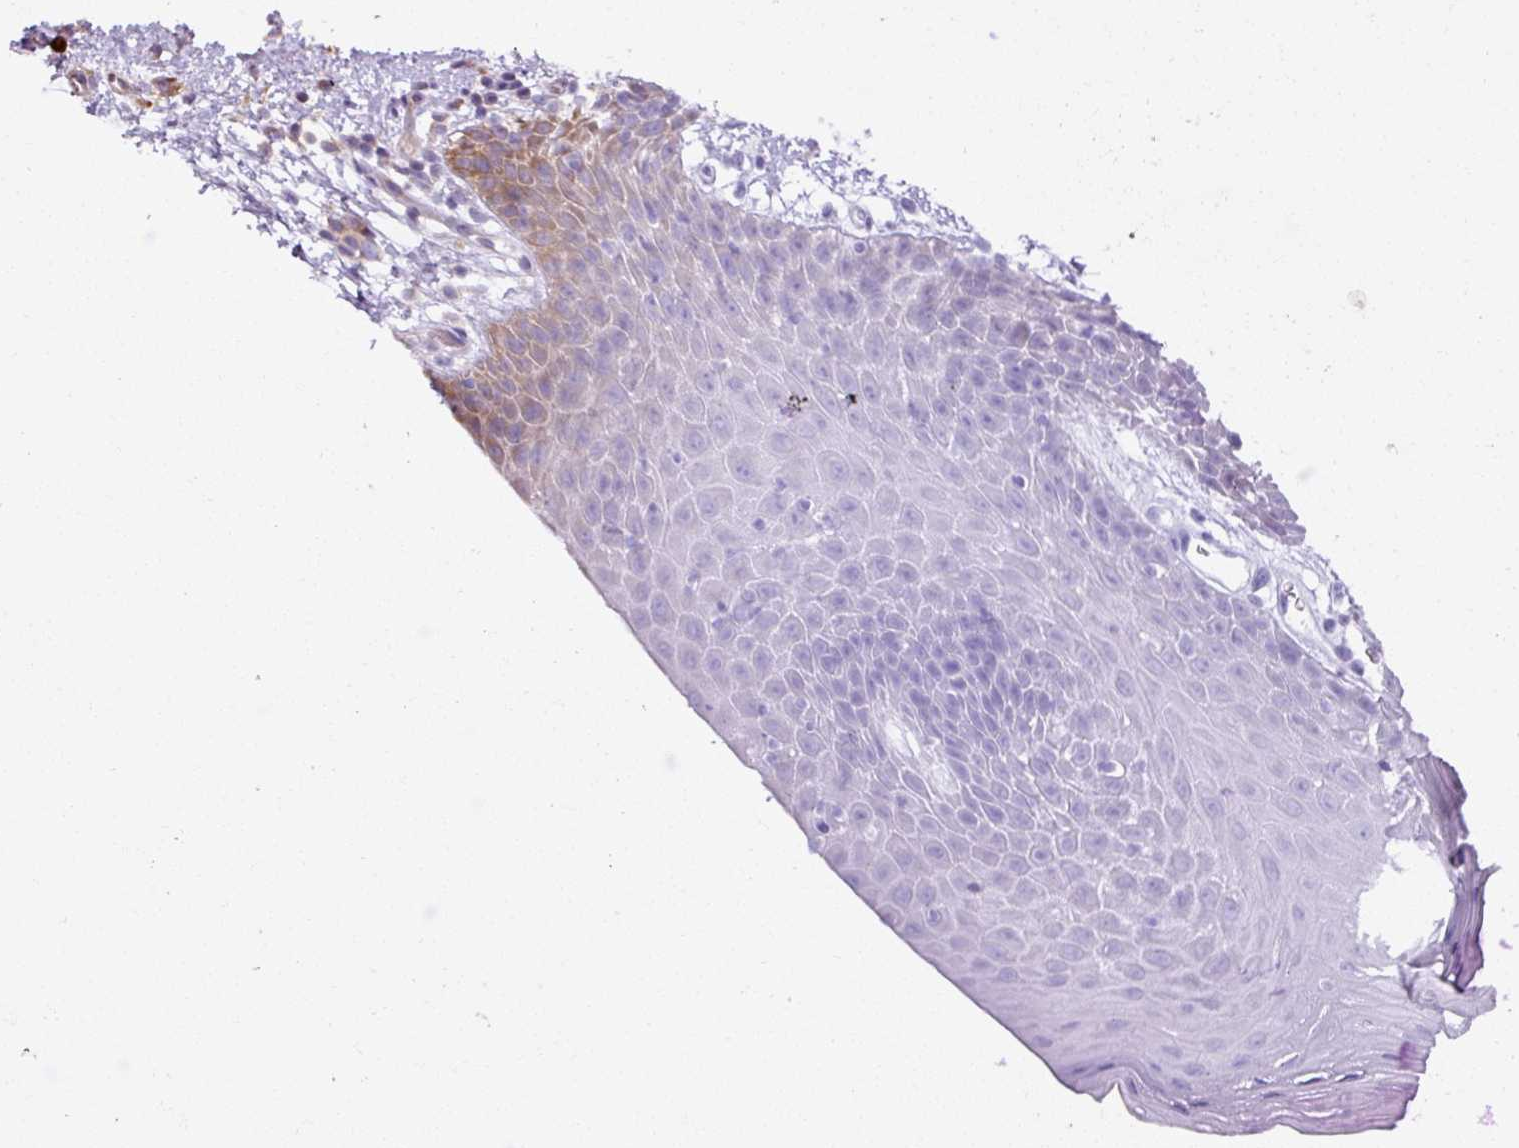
{"staining": {"intensity": "strong", "quantity": "25%-75%", "location": "cytoplasmic/membranous"}, "tissue": "oral mucosa", "cell_type": "Squamous epithelial cells", "image_type": "normal", "snomed": [{"axis": "morphology", "description": "Normal tissue, NOS"}, {"axis": "topography", "description": "Oral tissue"}, {"axis": "topography", "description": "Tounge, NOS"}], "caption": "Squamous epithelial cells exhibit strong cytoplasmic/membranous staining in approximately 25%-75% of cells in unremarkable oral mucosa. The protein is stained brown, and the nuclei are stained in blue (DAB (3,3'-diaminobenzidine) IHC with brightfield microscopy, high magnification).", "gene": "RPL10A", "patient": {"sex": "female", "age": 59}}